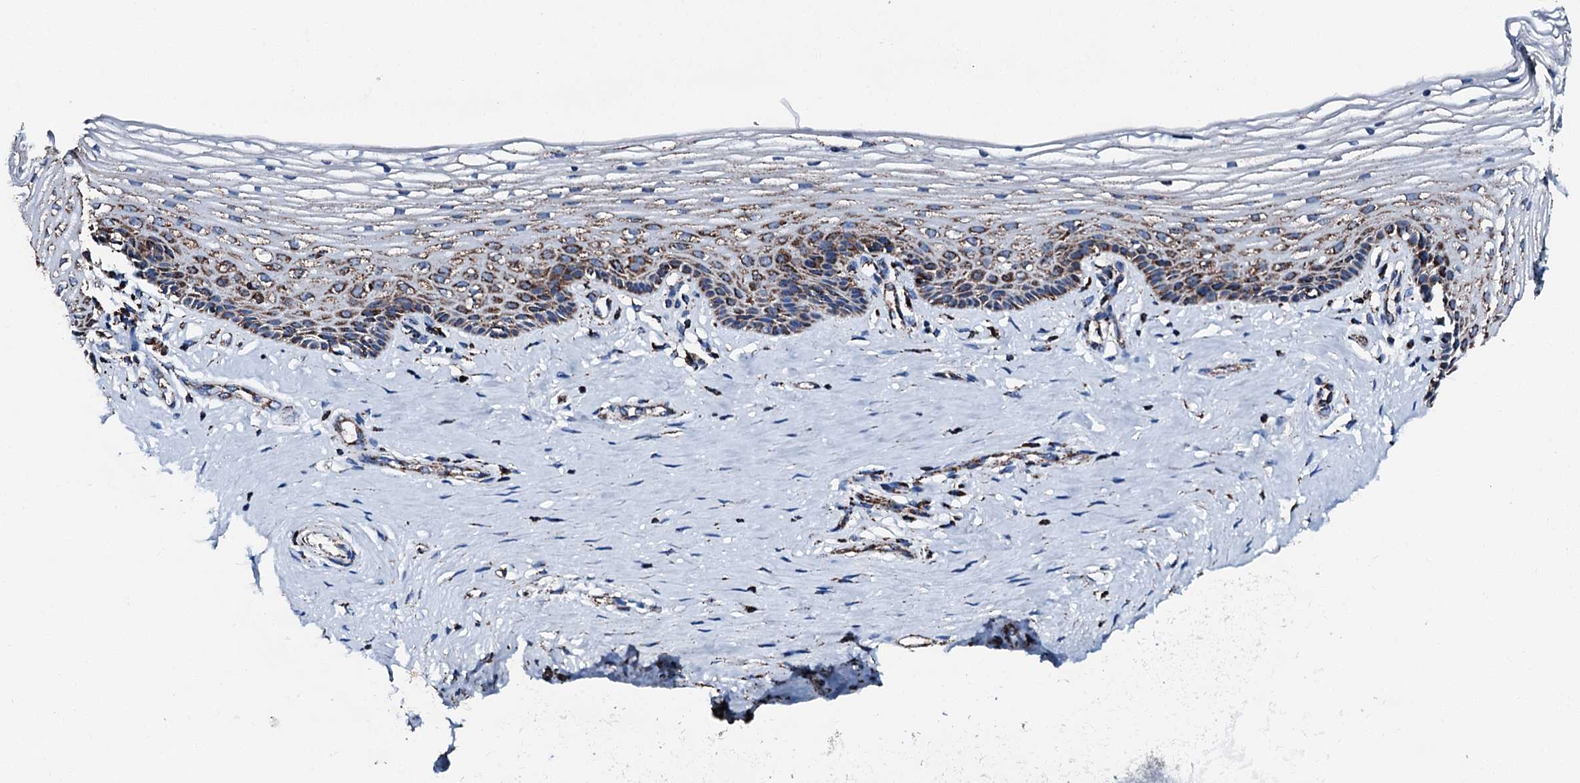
{"staining": {"intensity": "strong", "quantity": ">75%", "location": "cytoplasmic/membranous"}, "tissue": "vagina", "cell_type": "Squamous epithelial cells", "image_type": "normal", "snomed": [{"axis": "morphology", "description": "Normal tissue, NOS"}, {"axis": "topography", "description": "Vagina"}], "caption": "Protein analysis of normal vagina displays strong cytoplasmic/membranous positivity in about >75% of squamous epithelial cells. The protein of interest is stained brown, and the nuclei are stained in blue (DAB (3,3'-diaminobenzidine) IHC with brightfield microscopy, high magnification).", "gene": "HADH", "patient": {"sex": "female", "age": 46}}